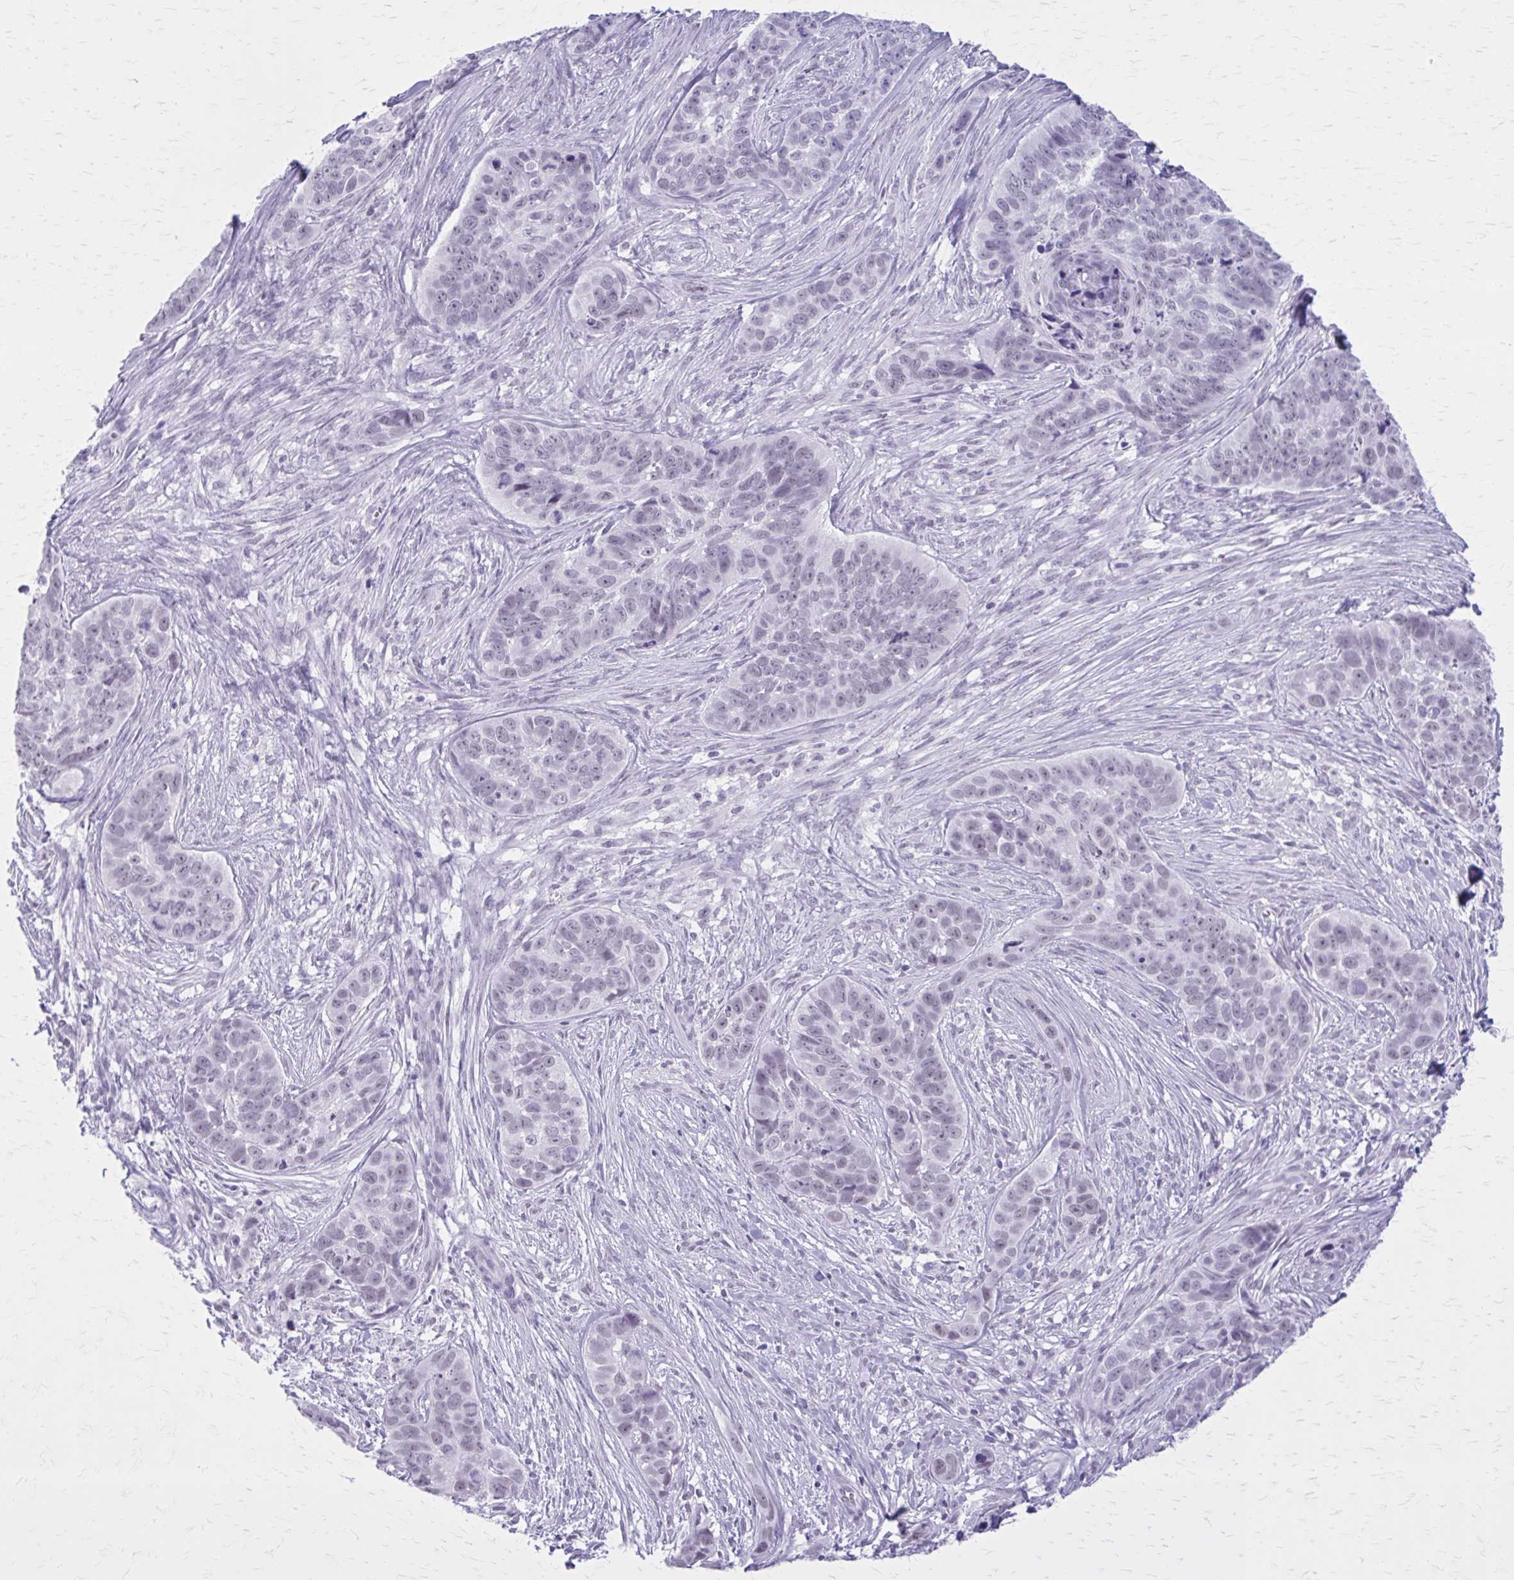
{"staining": {"intensity": "negative", "quantity": "none", "location": "none"}, "tissue": "skin cancer", "cell_type": "Tumor cells", "image_type": "cancer", "snomed": [{"axis": "morphology", "description": "Basal cell carcinoma"}, {"axis": "topography", "description": "Skin"}], "caption": "Immunohistochemical staining of skin cancer (basal cell carcinoma) exhibits no significant staining in tumor cells.", "gene": "GAD1", "patient": {"sex": "female", "age": 82}}